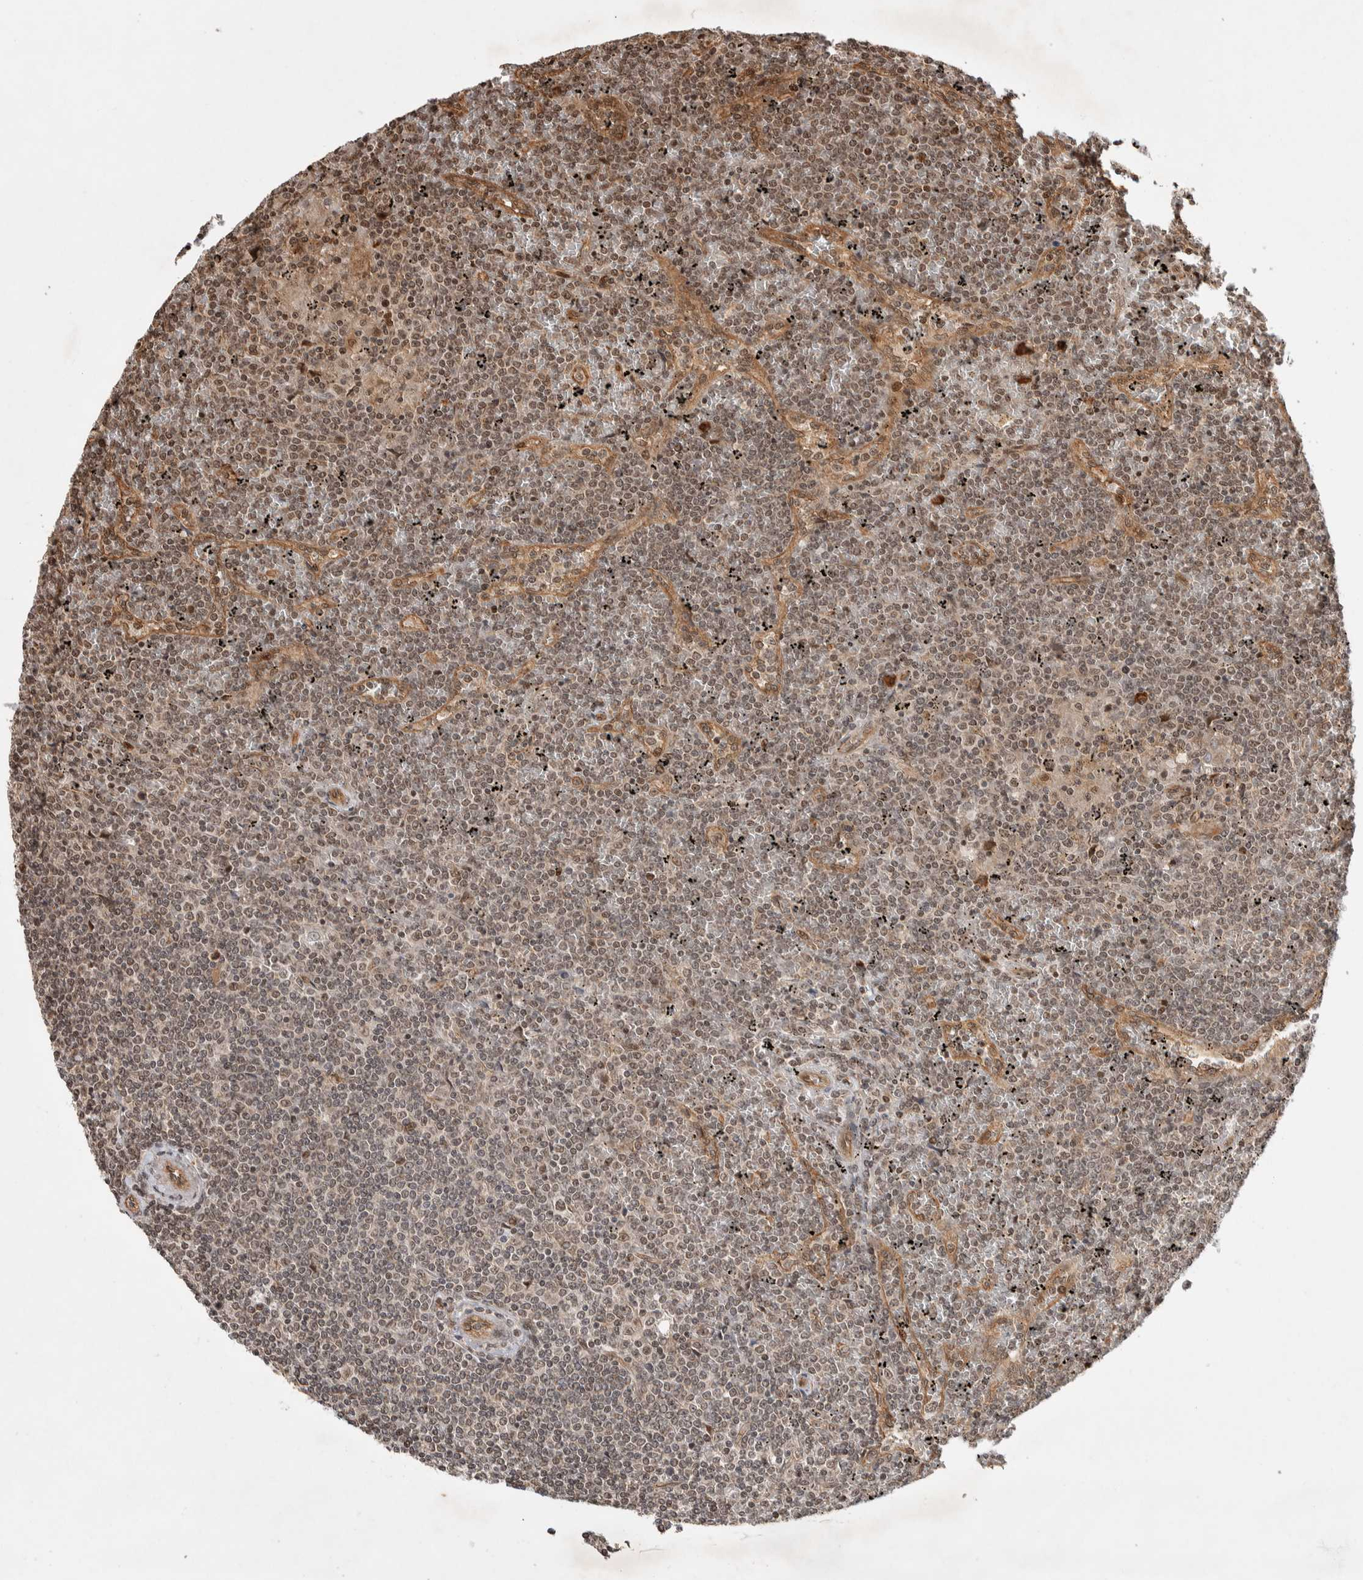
{"staining": {"intensity": "moderate", "quantity": "25%-75%", "location": "nuclear"}, "tissue": "lymphoma", "cell_type": "Tumor cells", "image_type": "cancer", "snomed": [{"axis": "morphology", "description": "Malignant lymphoma, non-Hodgkin's type, Low grade"}, {"axis": "topography", "description": "Spleen"}], "caption": "Approximately 25%-75% of tumor cells in human malignant lymphoma, non-Hodgkin's type (low-grade) show moderate nuclear protein expression as visualized by brown immunohistochemical staining.", "gene": "TOR1B", "patient": {"sex": "female", "age": 19}}